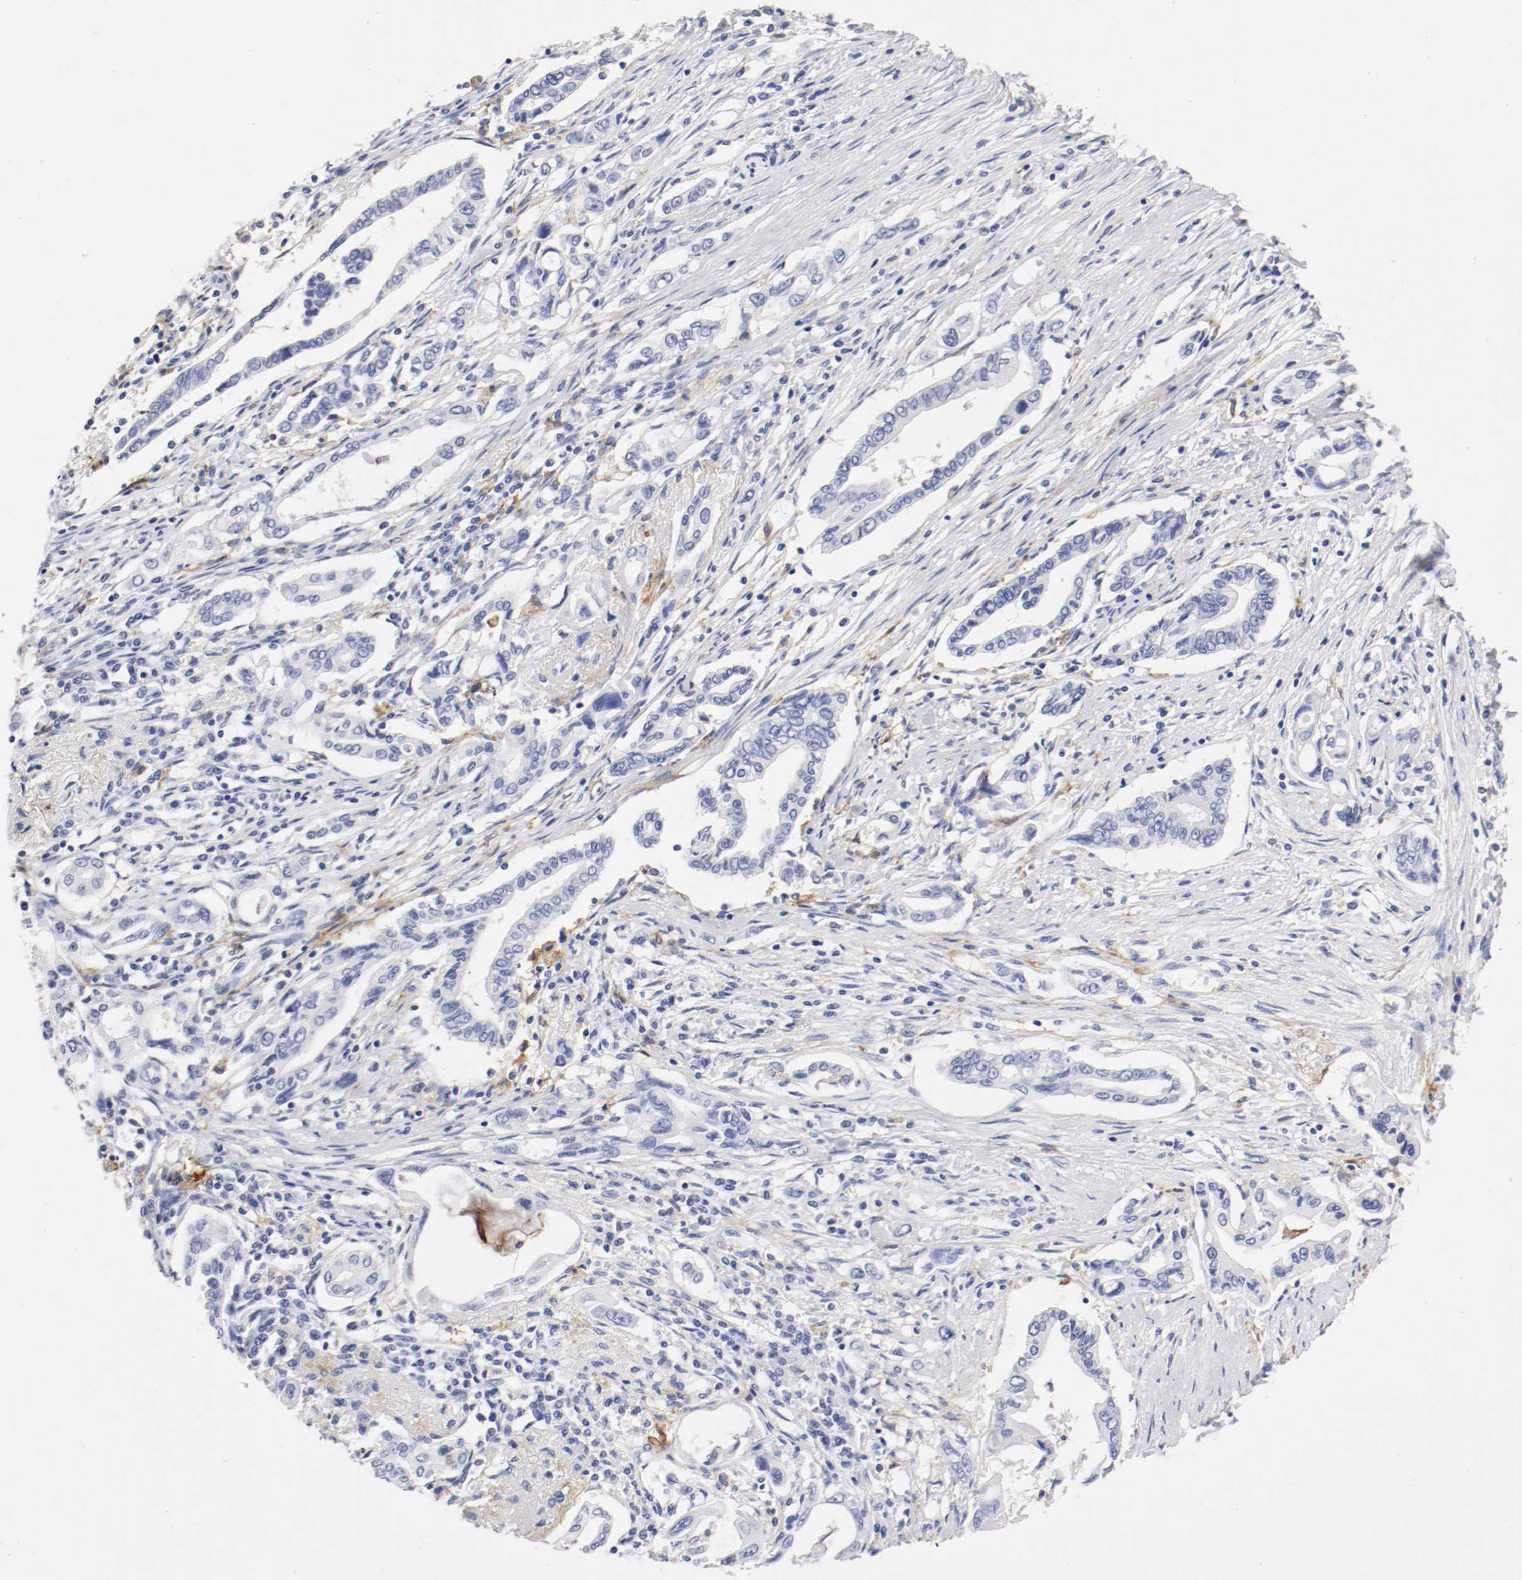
{"staining": {"intensity": "negative", "quantity": "none", "location": "none"}, "tissue": "pancreatic cancer", "cell_type": "Tumor cells", "image_type": "cancer", "snomed": [{"axis": "morphology", "description": "Adenocarcinoma, NOS"}, {"axis": "topography", "description": "Pancreas"}], "caption": "Tumor cells are negative for brown protein staining in pancreatic cancer (adenocarcinoma).", "gene": "ITGAX", "patient": {"sex": "female", "age": 57}}